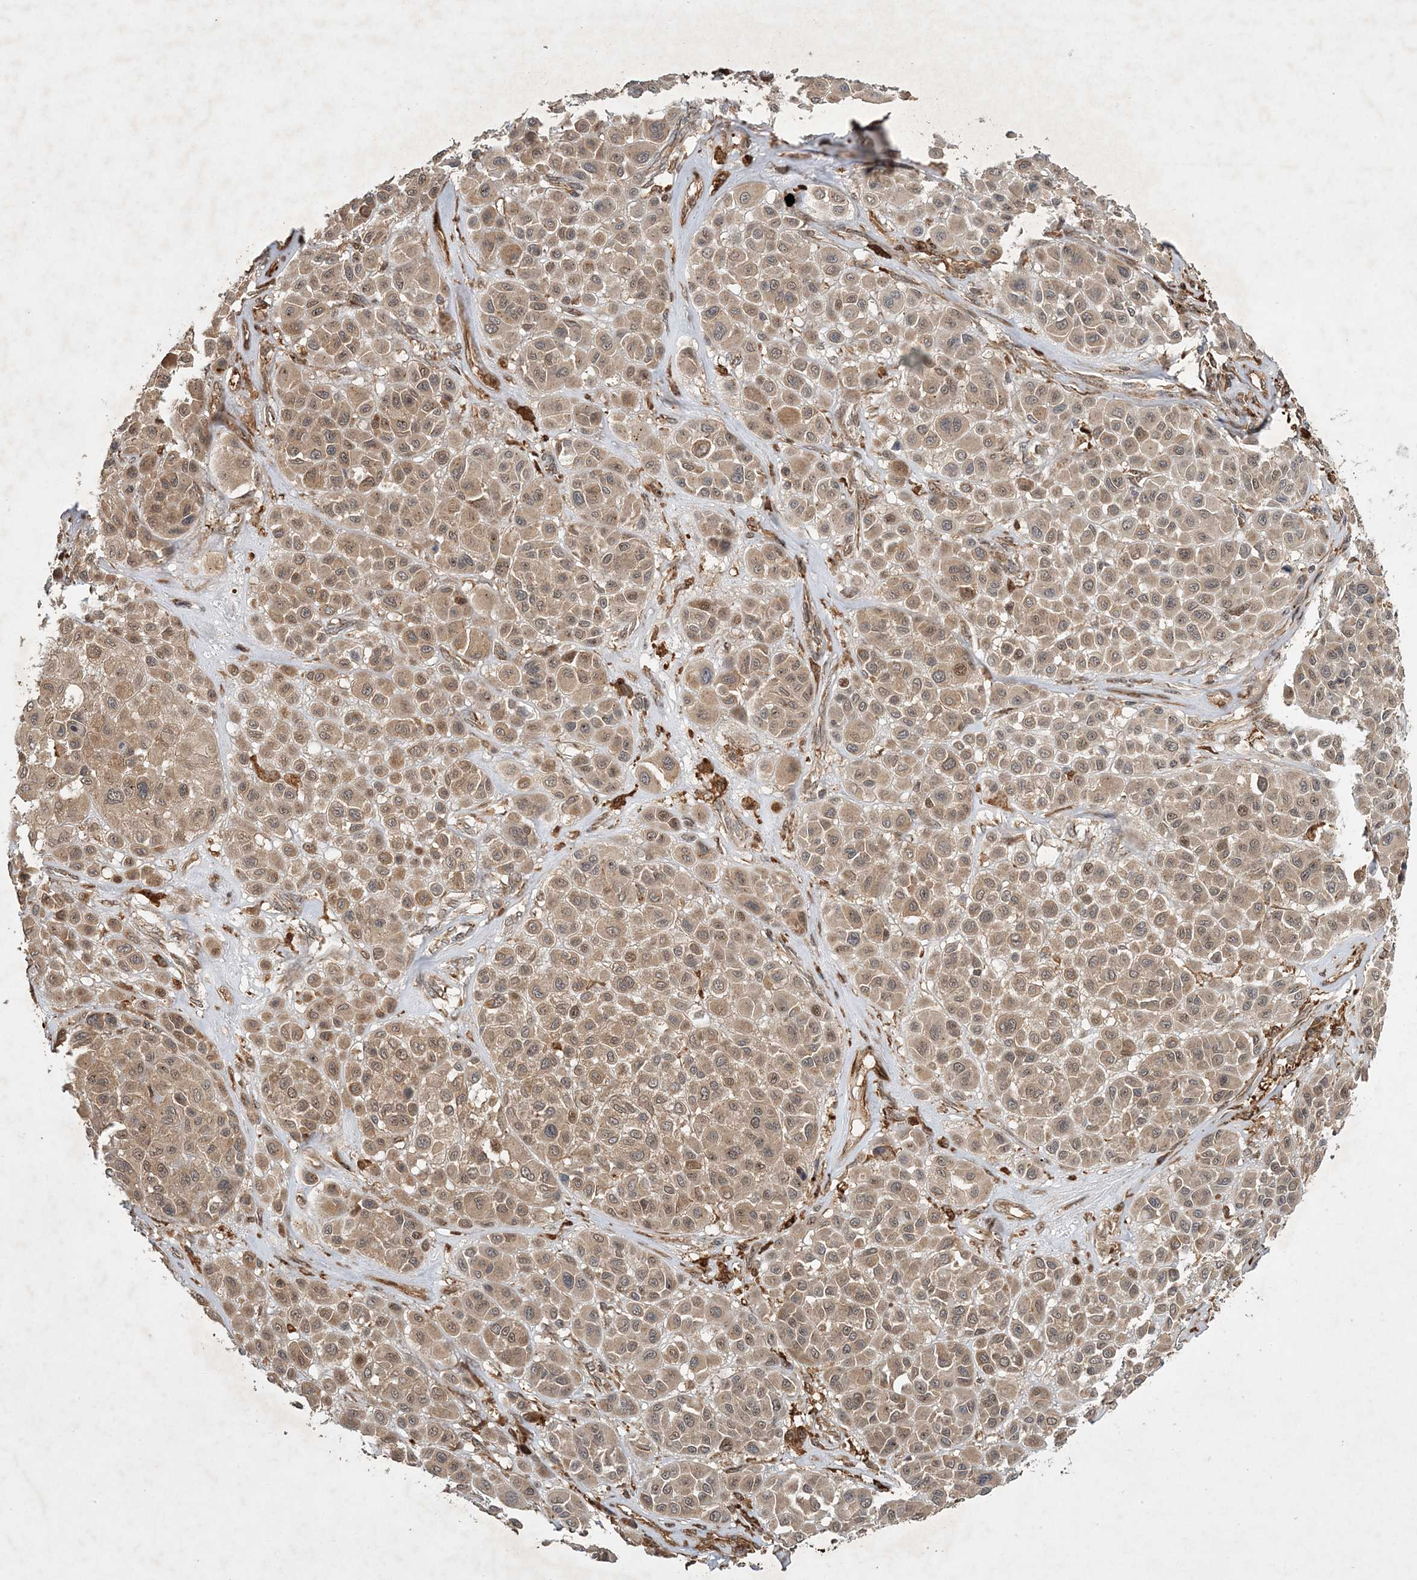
{"staining": {"intensity": "weak", "quantity": ">75%", "location": "cytoplasmic/membranous,nuclear"}, "tissue": "melanoma", "cell_type": "Tumor cells", "image_type": "cancer", "snomed": [{"axis": "morphology", "description": "Malignant melanoma, Metastatic site"}, {"axis": "topography", "description": "Soft tissue"}], "caption": "Malignant melanoma (metastatic site) tissue exhibits weak cytoplasmic/membranous and nuclear expression in approximately >75% of tumor cells, visualized by immunohistochemistry.", "gene": "UBTD2", "patient": {"sex": "male", "age": 41}}